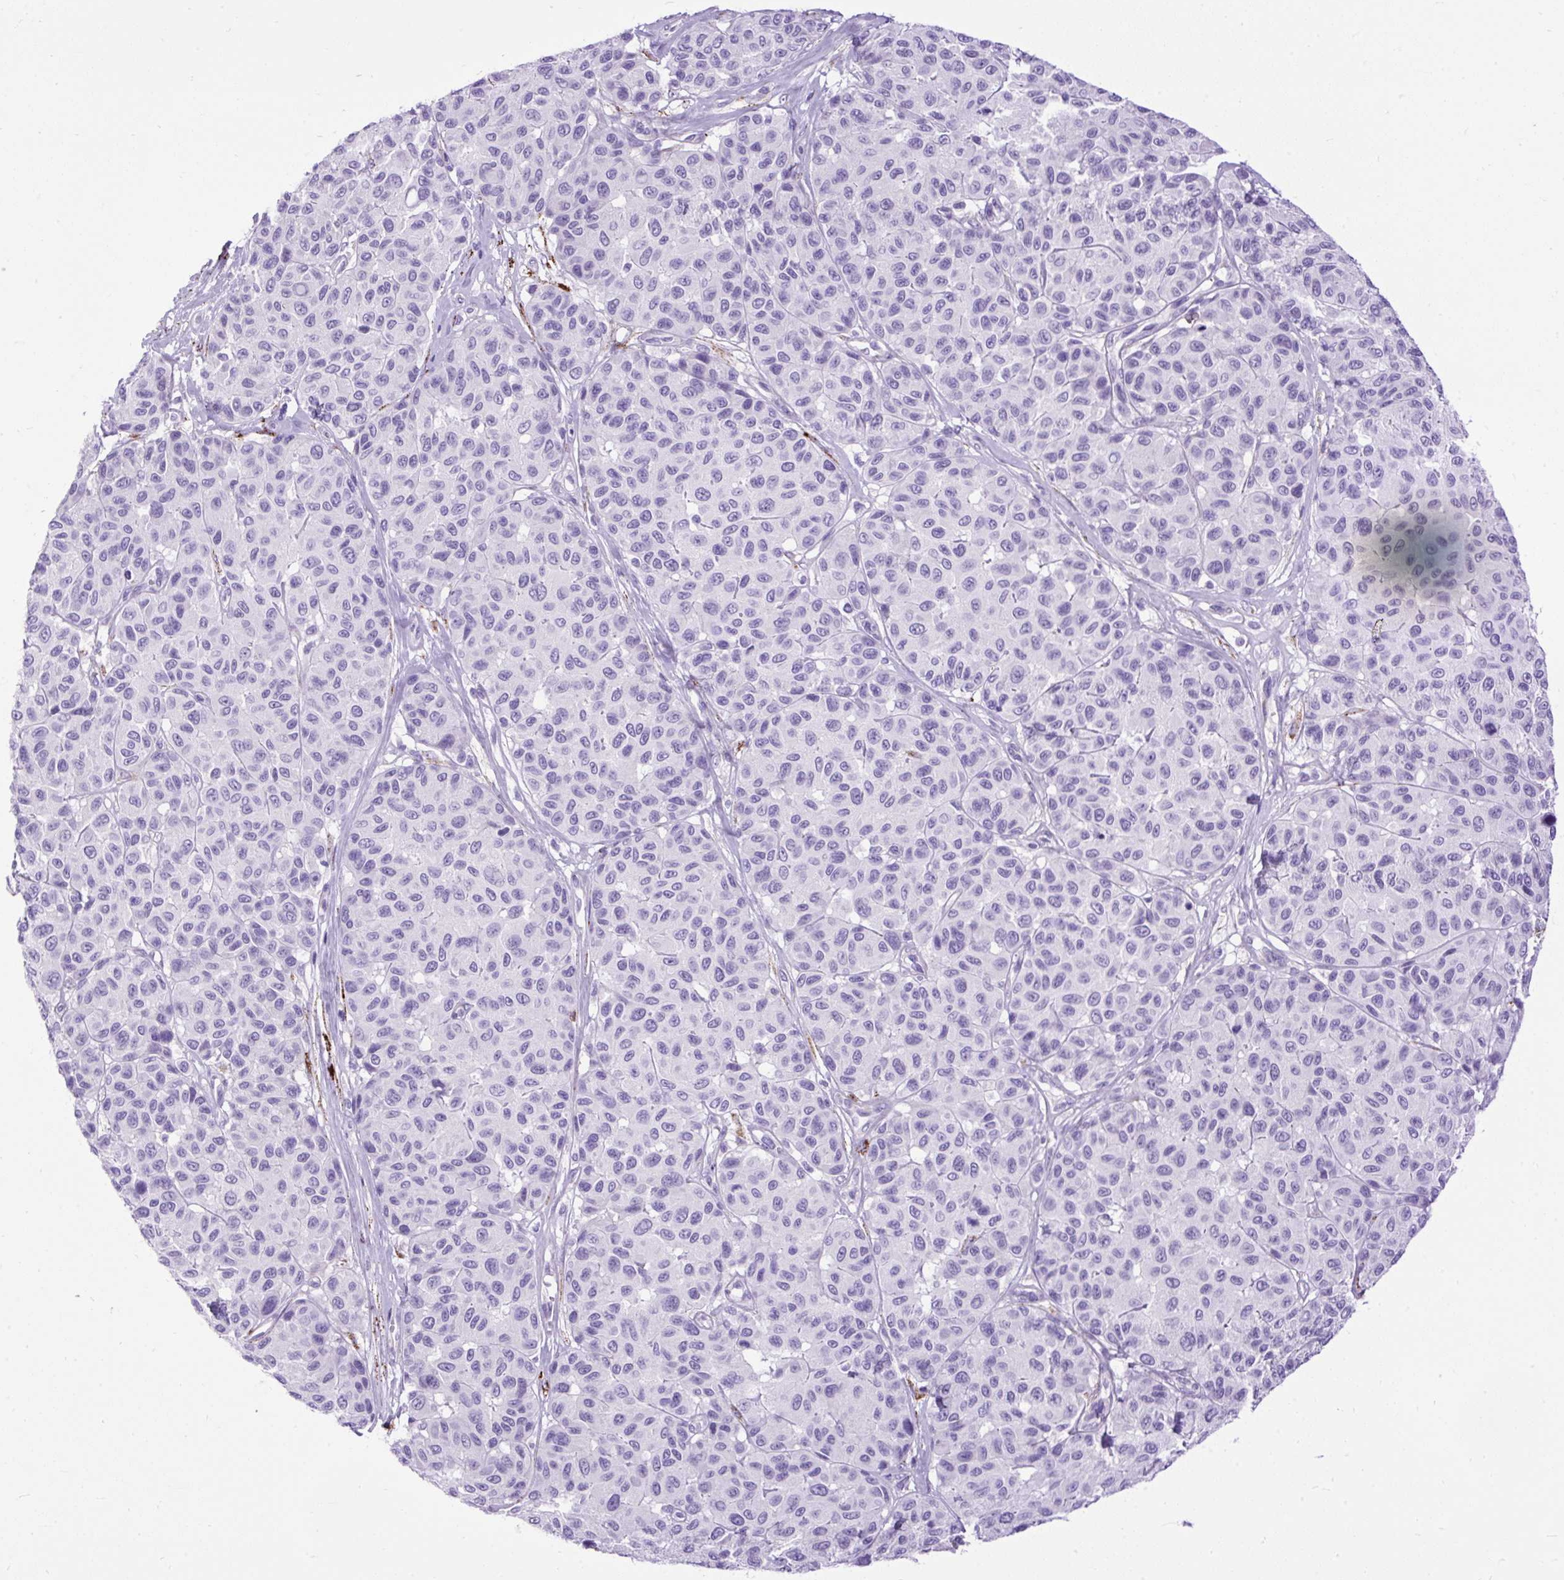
{"staining": {"intensity": "negative", "quantity": "none", "location": "none"}, "tissue": "melanoma", "cell_type": "Tumor cells", "image_type": "cancer", "snomed": [{"axis": "morphology", "description": "Malignant melanoma, NOS"}, {"axis": "topography", "description": "Skin"}], "caption": "A micrograph of human malignant melanoma is negative for staining in tumor cells.", "gene": "ZNF256", "patient": {"sex": "female", "age": 66}}